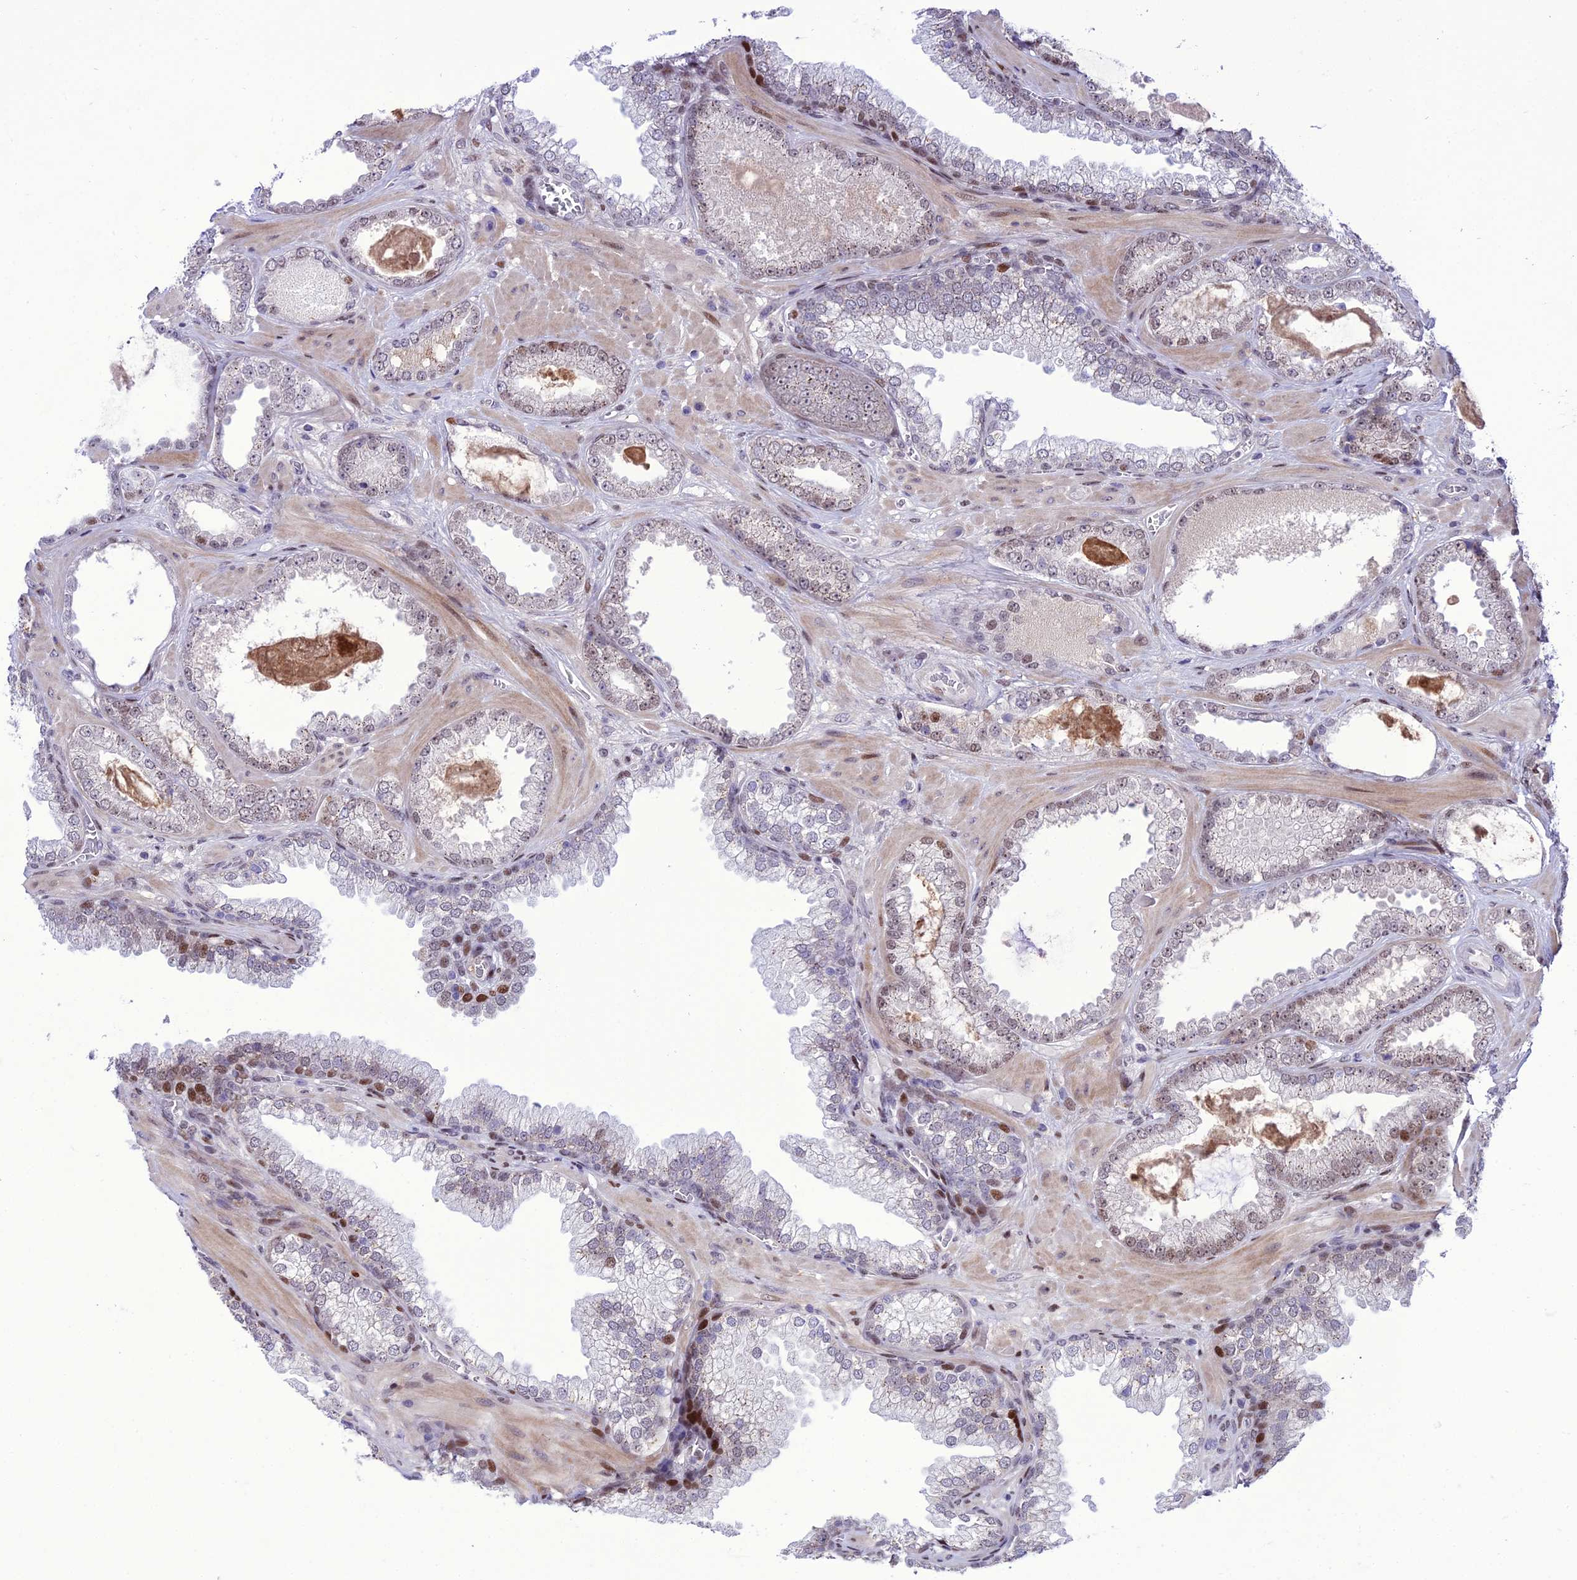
{"staining": {"intensity": "negative", "quantity": "none", "location": "none"}, "tissue": "prostate cancer", "cell_type": "Tumor cells", "image_type": "cancer", "snomed": [{"axis": "morphology", "description": "Adenocarcinoma, Low grade"}, {"axis": "topography", "description": "Prostate"}], "caption": "Immunohistochemistry image of neoplastic tissue: human prostate cancer (low-grade adenocarcinoma) stained with DAB reveals no significant protein staining in tumor cells.", "gene": "ZNF707", "patient": {"sex": "male", "age": 57}}